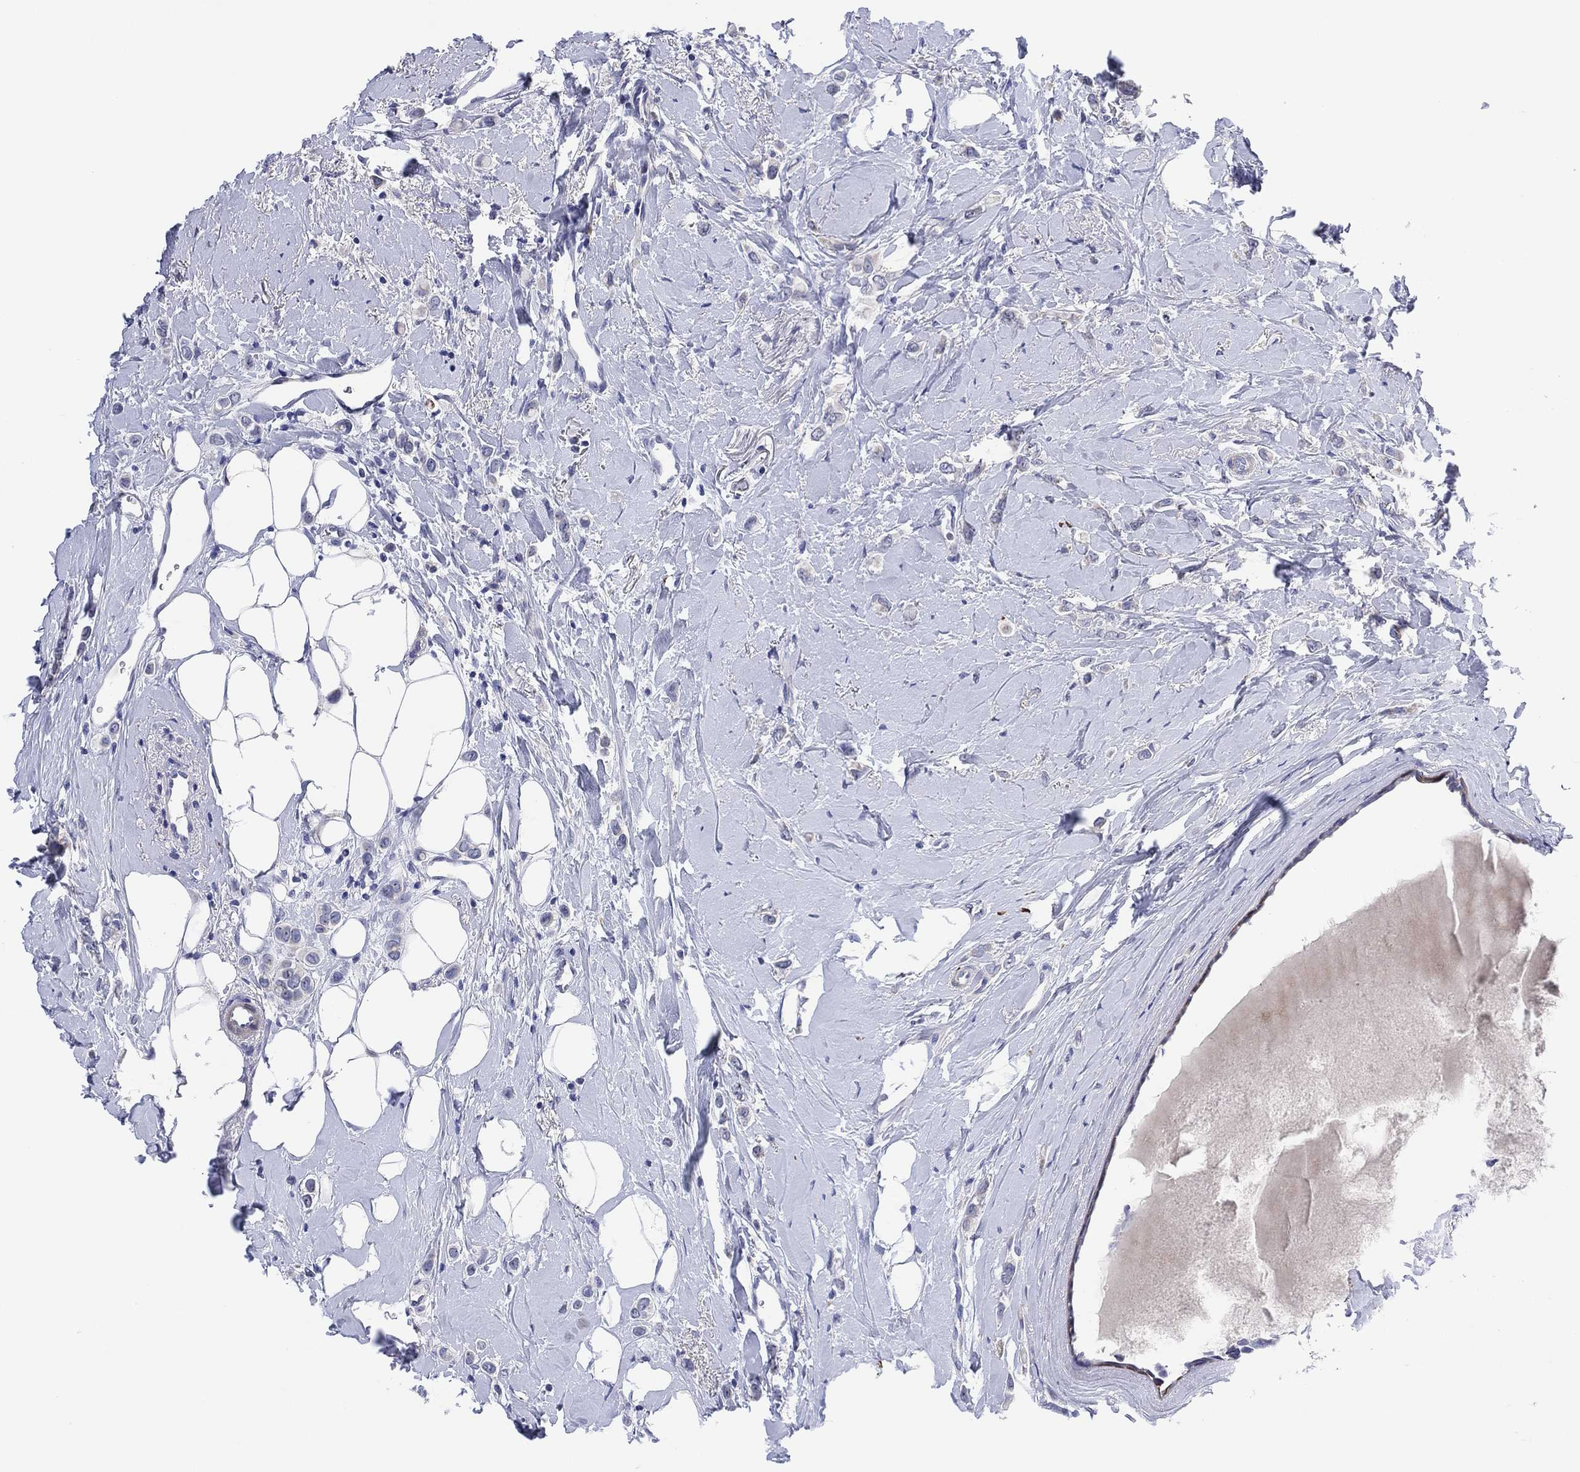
{"staining": {"intensity": "negative", "quantity": "none", "location": "none"}, "tissue": "breast cancer", "cell_type": "Tumor cells", "image_type": "cancer", "snomed": [{"axis": "morphology", "description": "Lobular carcinoma"}, {"axis": "topography", "description": "Breast"}], "caption": "This photomicrograph is of breast cancer stained with immunohistochemistry (IHC) to label a protein in brown with the nuclei are counter-stained blue. There is no staining in tumor cells.", "gene": "CLIP3", "patient": {"sex": "female", "age": 66}}